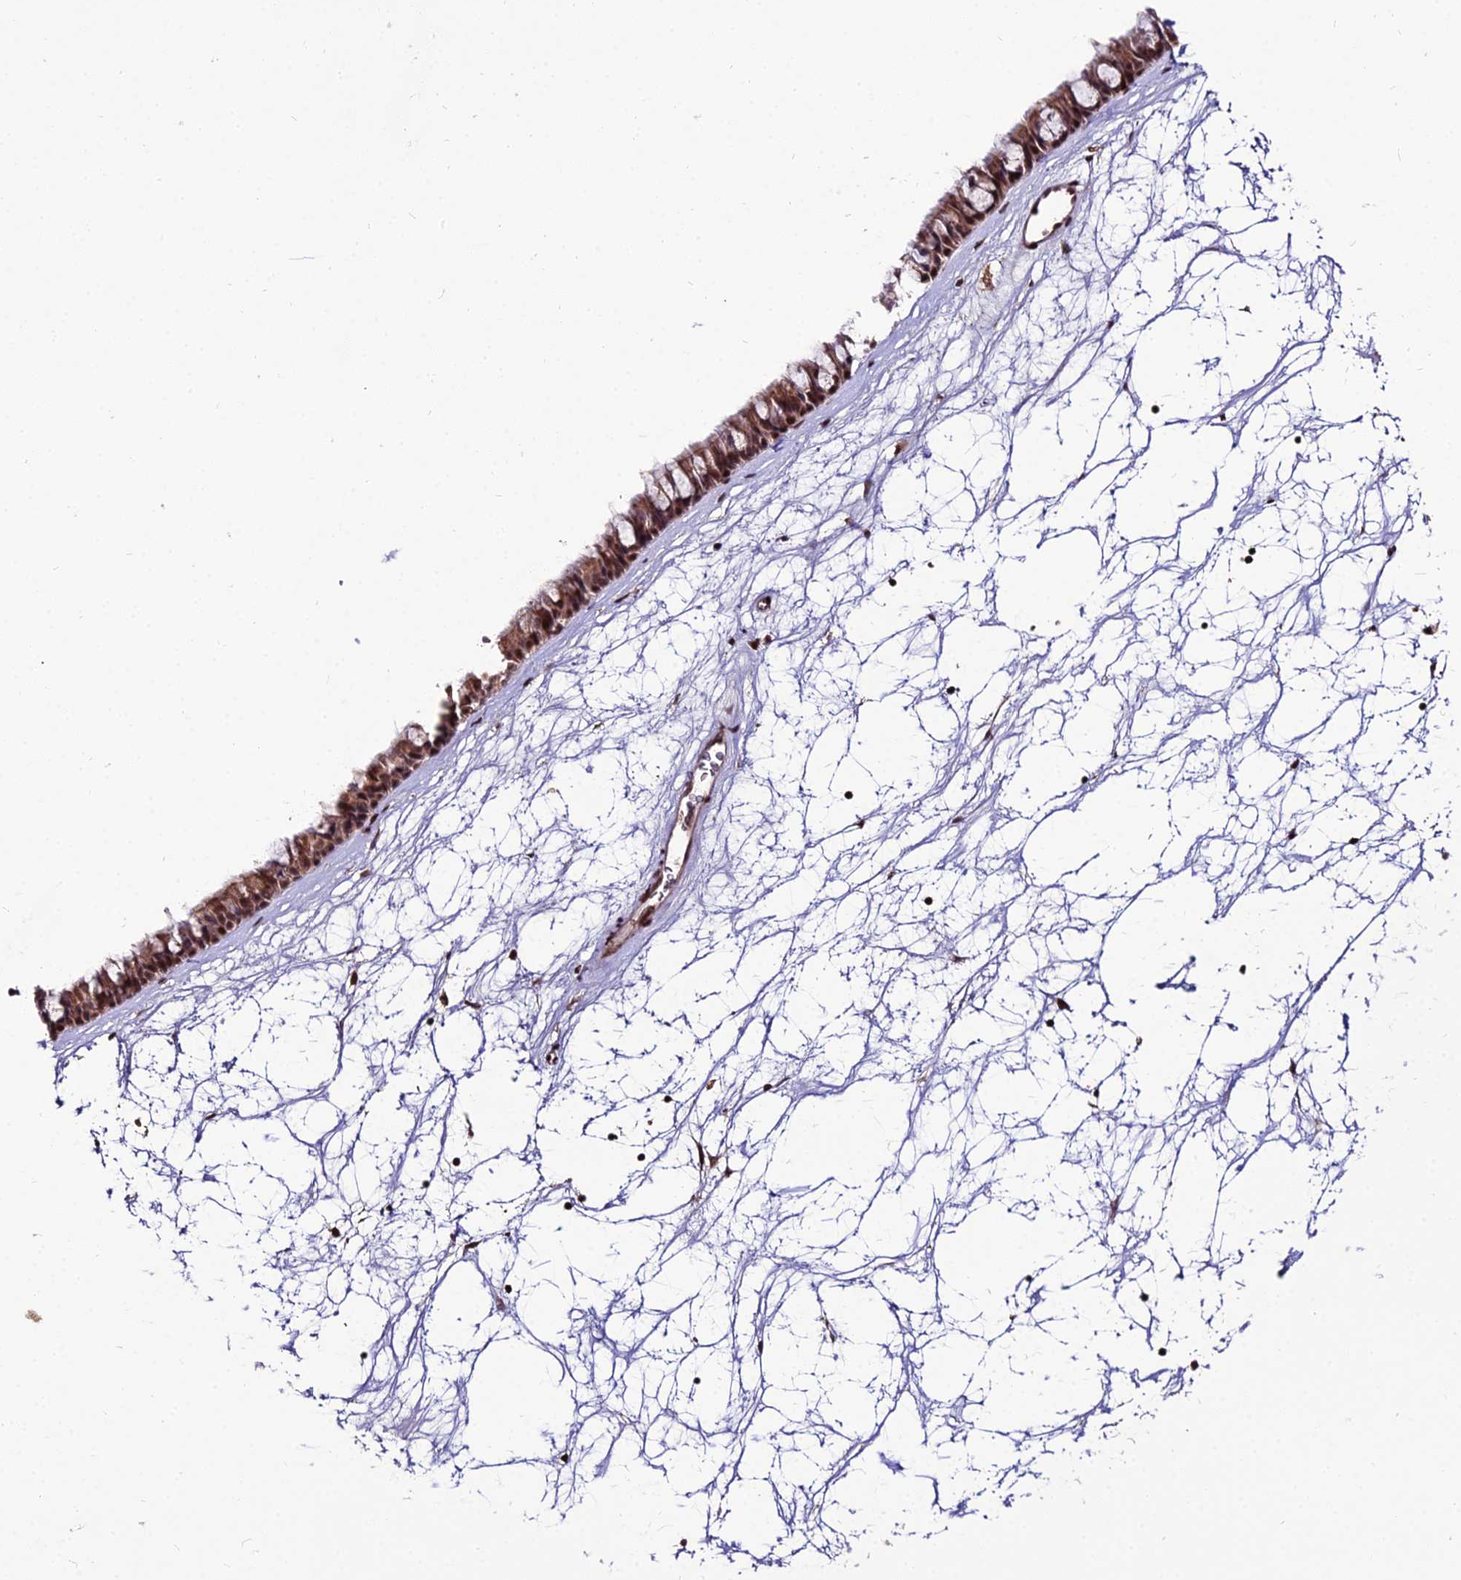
{"staining": {"intensity": "strong", "quantity": ">75%", "location": "cytoplasmic/membranous,nuclear"}, "tissue": "nasopharynx", "cell_type": "Respiratory epithelial cells", "image_type": "normal", "snomed": [{"axis": "morphology", "description": "Normal tissue, NOS"}, {"axis": "topography", "description": "Nasopharynx"}], "caption": "Immunohistochemistry (IHC) of normal human nasopharynx shows high levels of strong cytoplasmic/membranous,nuclear positivity in approximately >75% of respiratory epithelial cells.", "gene": "CIB3", "patient": {"sex": "male", "age": 64}}